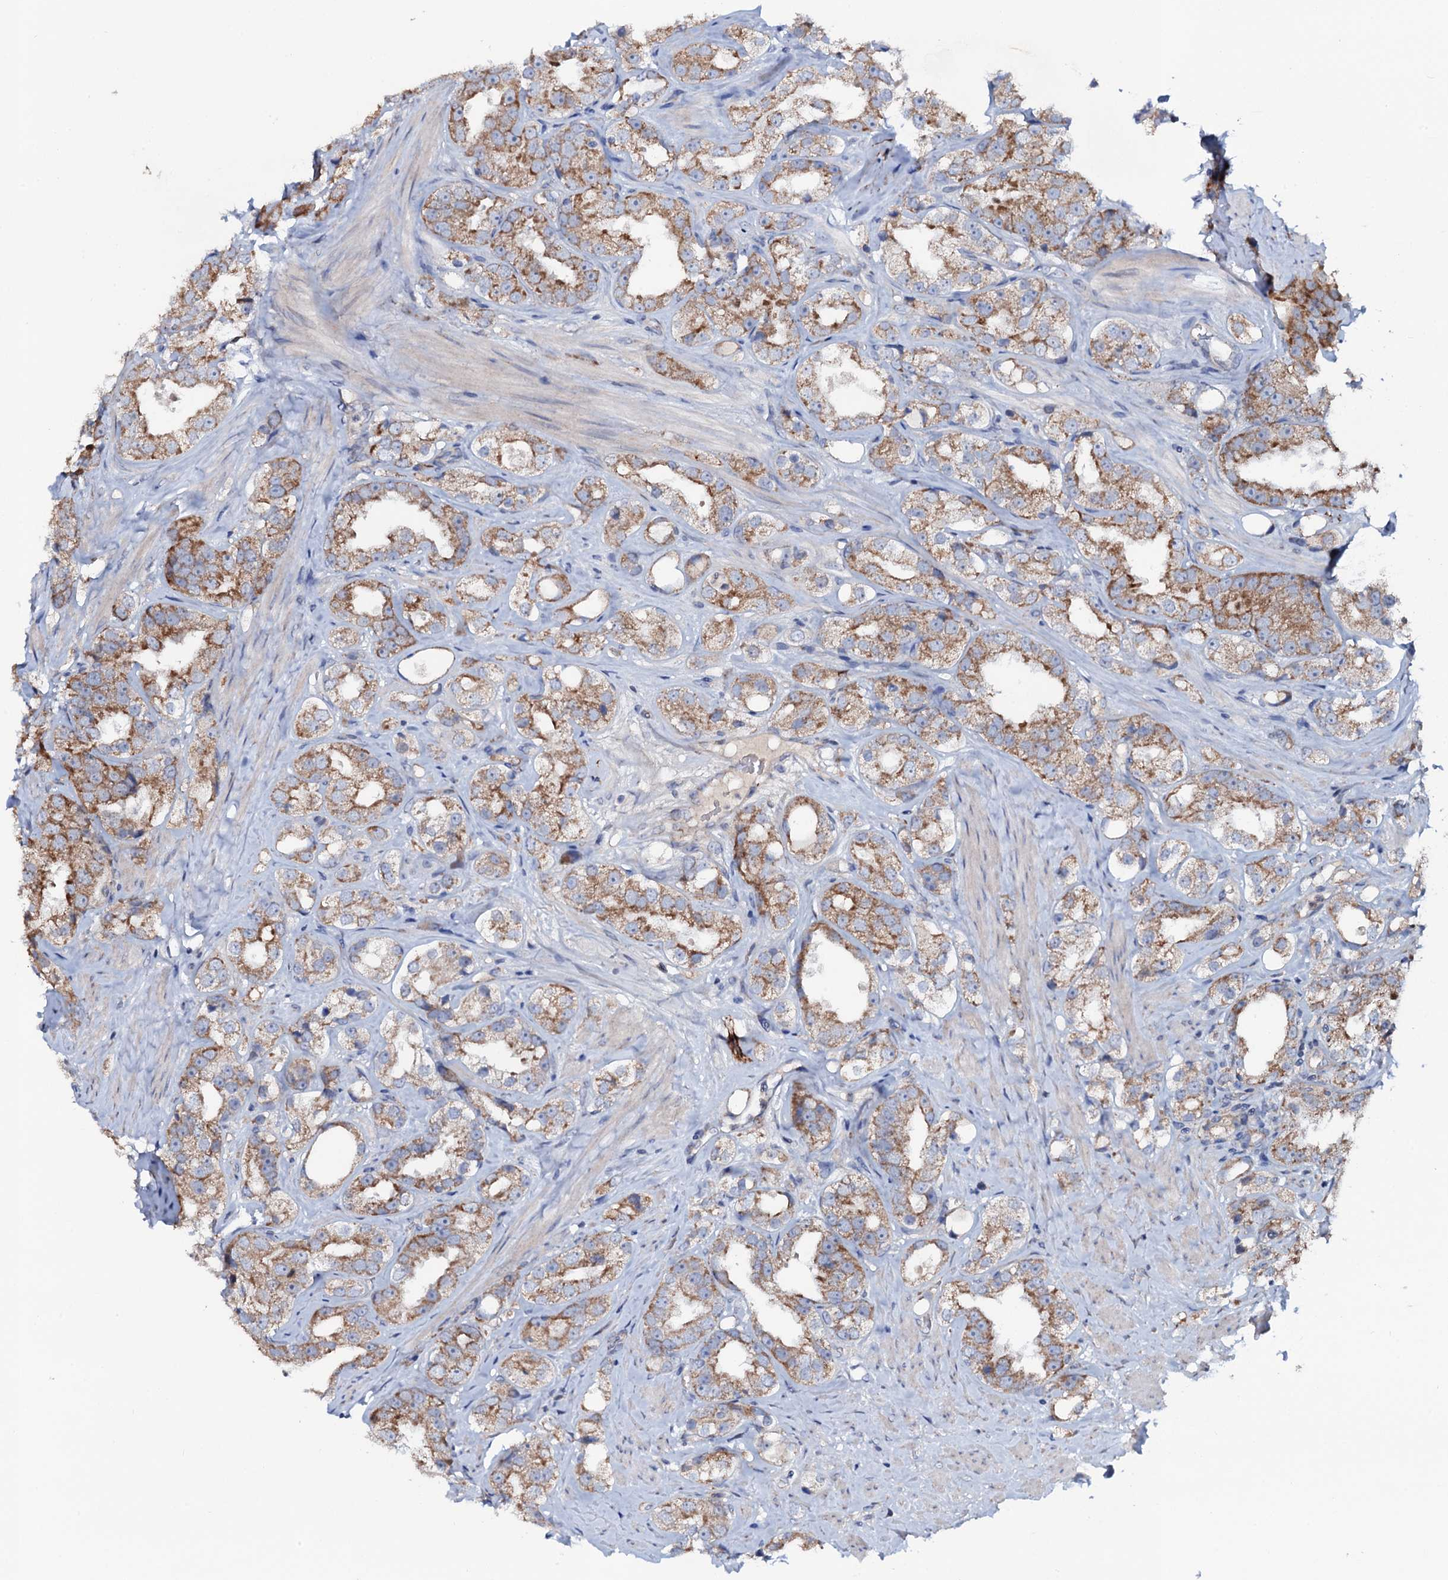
{"staining": {"intensity": "moderate", "quantity": ">75%", "location": "cytoplasmic/membranous"}, "tissue": "prostate cancer", "cell_type": "Tumor cells", "image_type": "cancer", "snomed": [{"axis": "morphology", "description": "Adenocarcinoma, NOS"}, {"axis": "topography", "description": "Prostate"}], "caption": "Immunohistochemistry image of neoplastic tissue: human prostate cancer (adenocarcinoma) stained using IHC displays medium levels of moderate protein expression localized specifically in the cytoplasmic/membranous of tumor cells, appearing as a cytoplasmic/membranous brown color.", "gene": "PPP1R3D", "patient": {"sex": "male", "age": 79}}